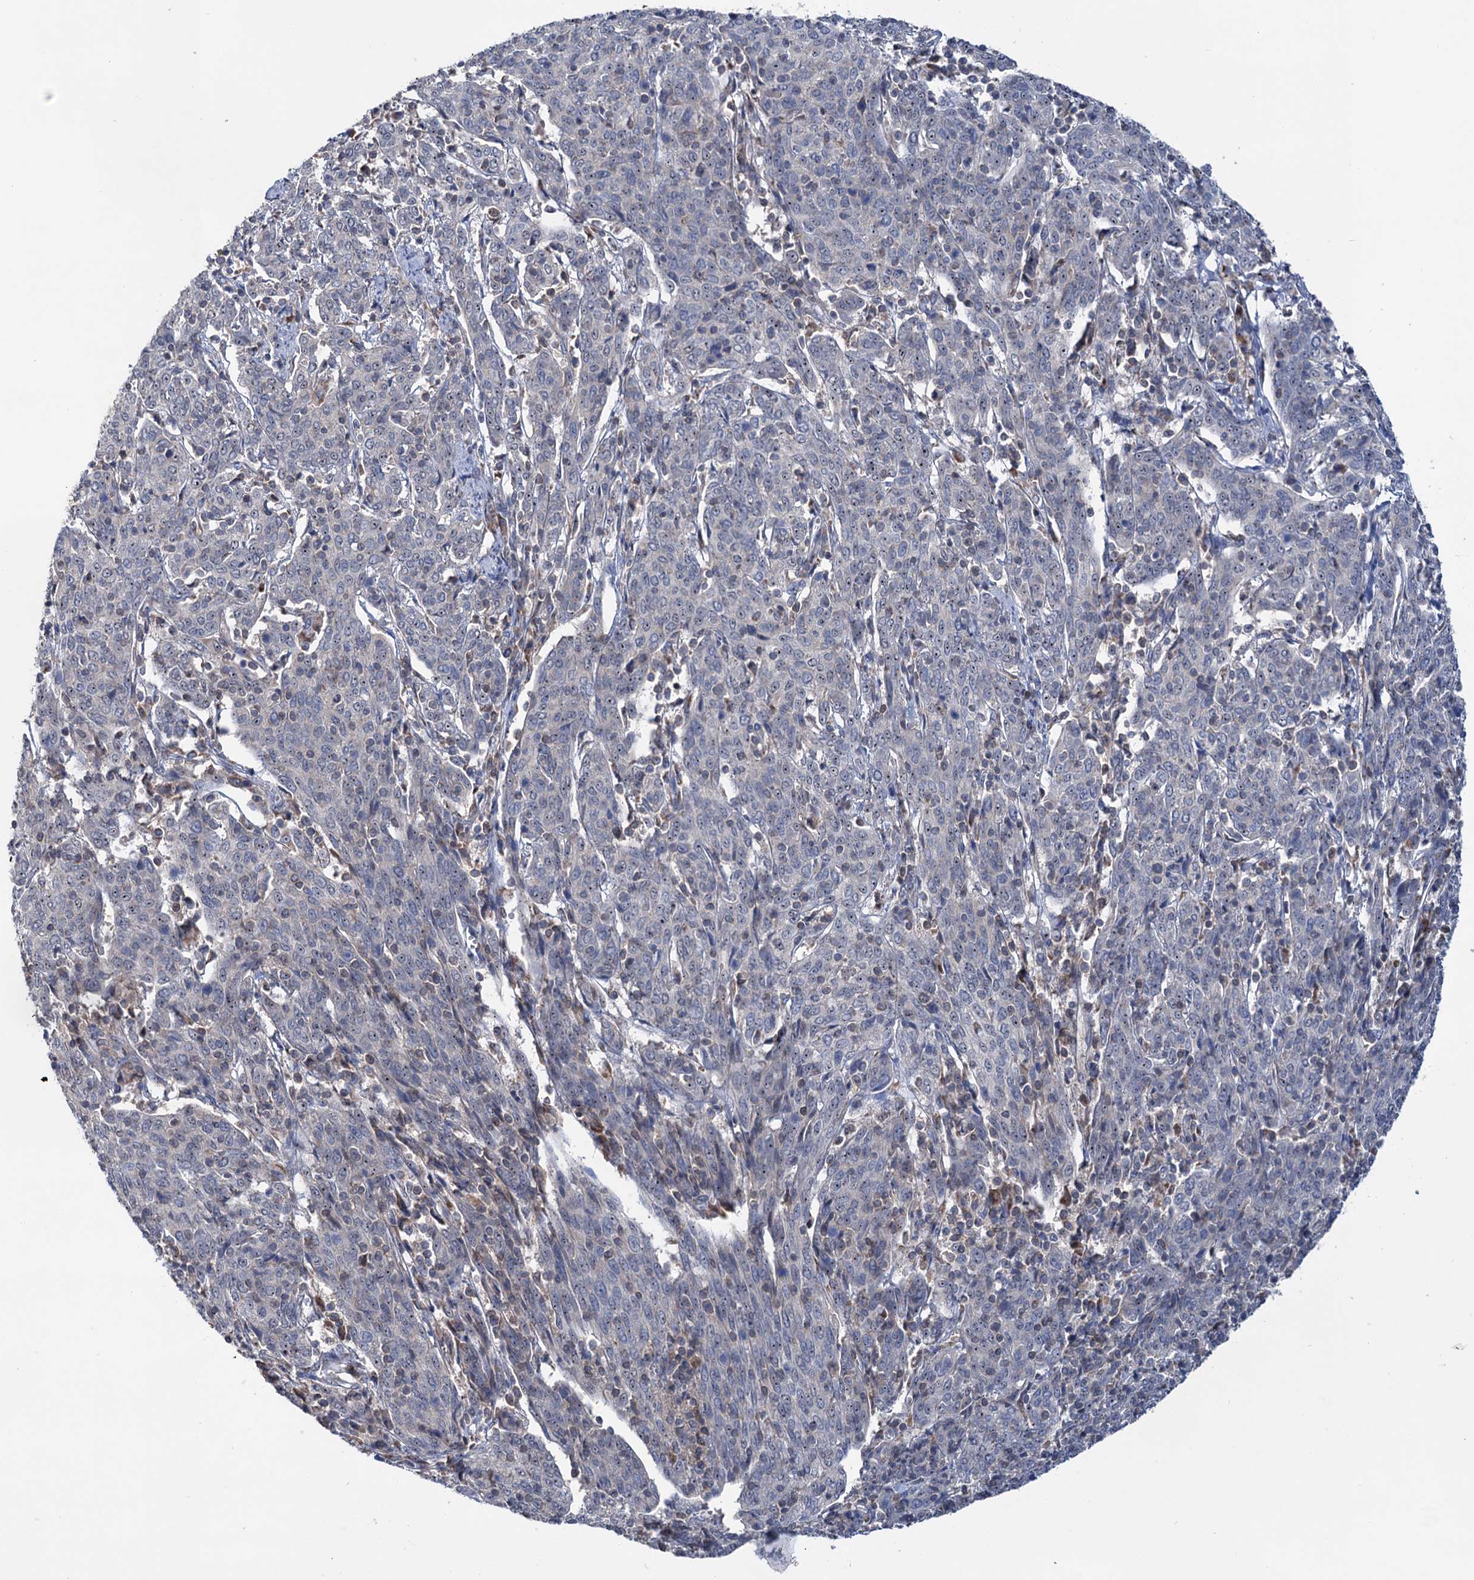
{"staining": {"intensity": "weak", "quantity": "<25%", "location": "nuclear"}, "tissue": "cervical cancer", "cell_type": "Tumor cells", "image_type": "cancer", "snomed": [{"axis": "morphology", "description": "Squamous cell carcinoma, NOS"}, {"axis": "topography", "description": "Cervix"}], "caption": "An immunohistochemistry (IHC) image of squamous cell carcinoma (cervical) is shown. There is no staining in tumor cells of squamous cell carcinoma (cervical).", "gene": "HTR3B", "patient": {"sex": "female", "age": 67}}